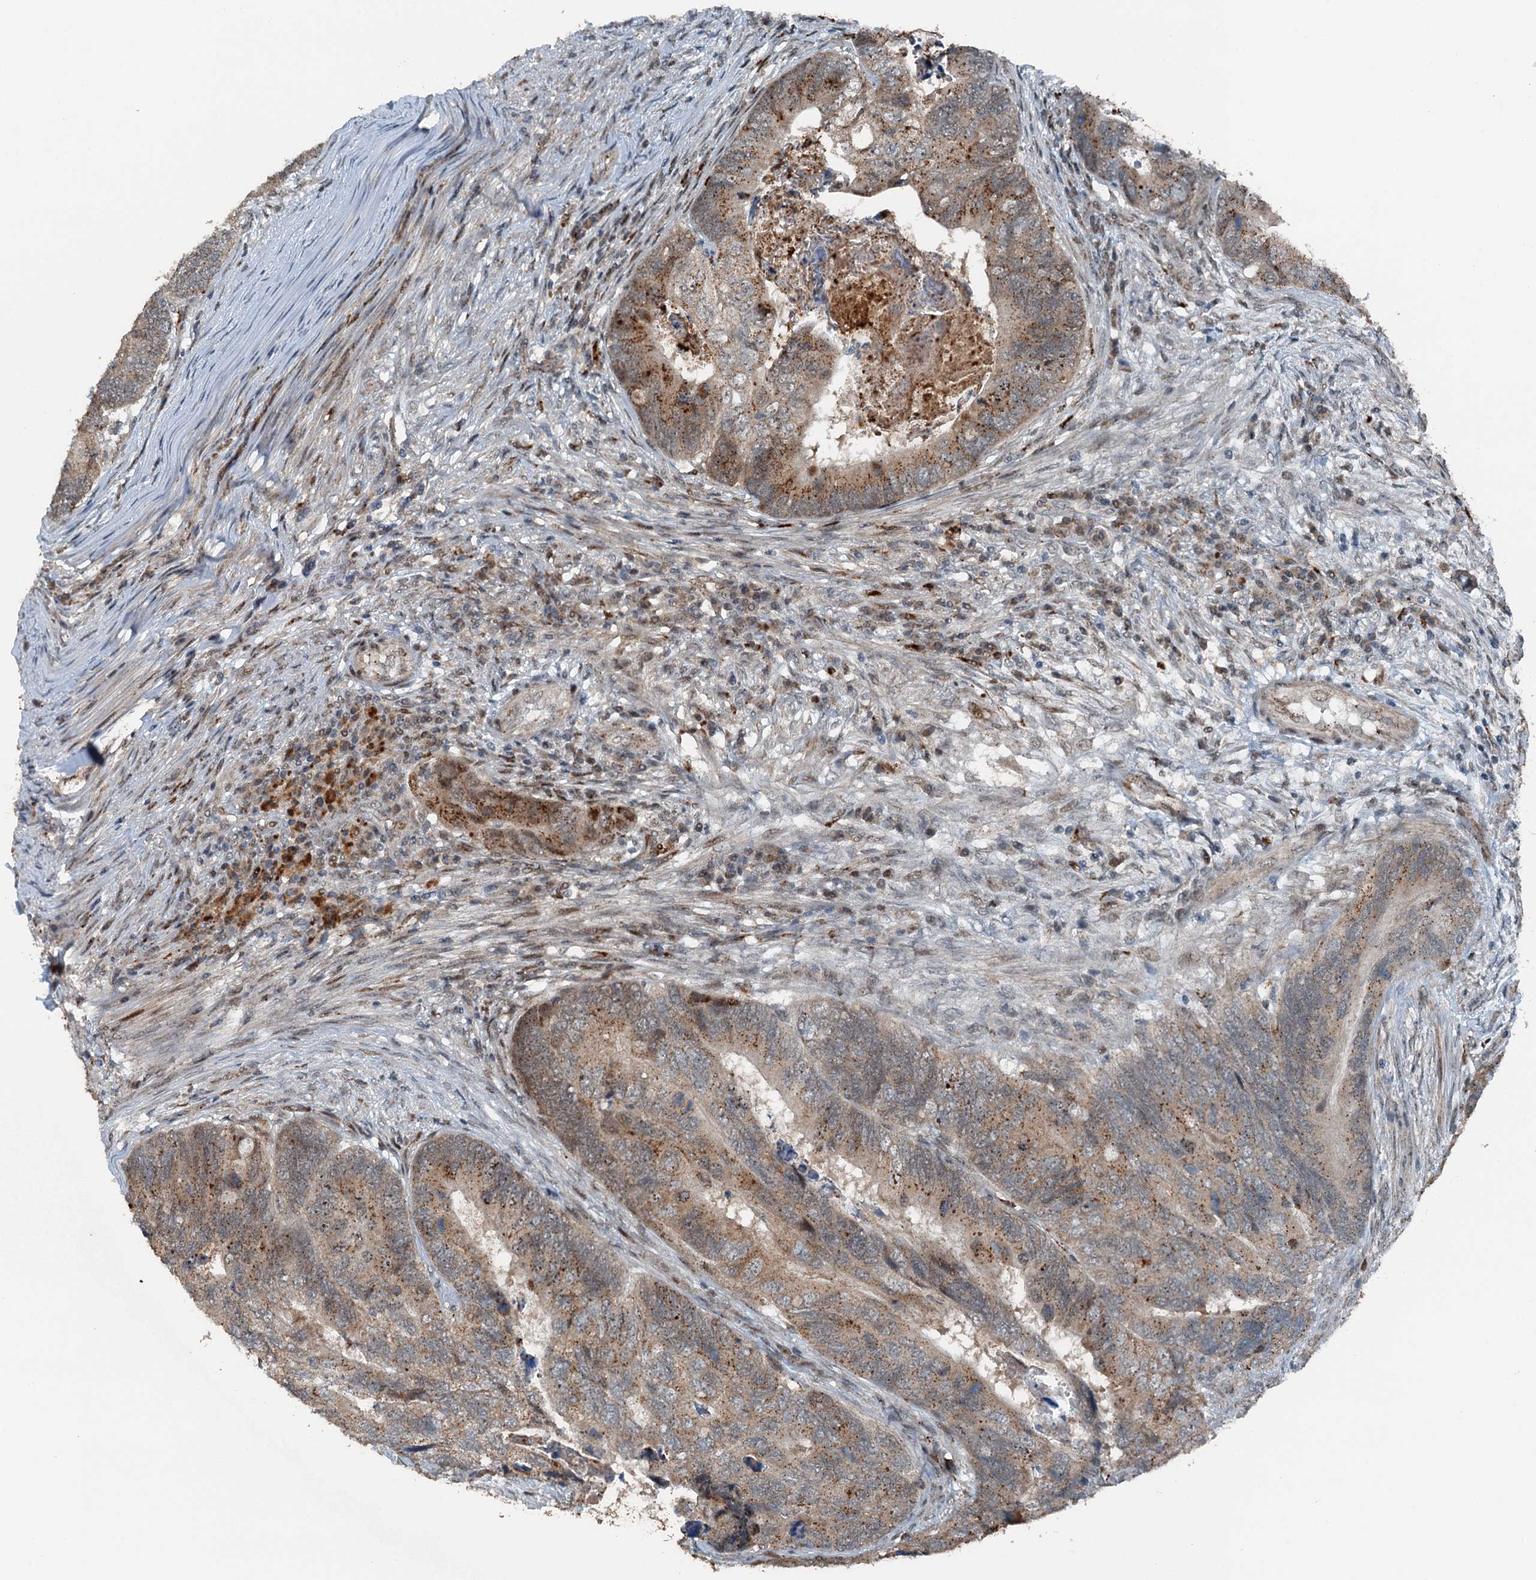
{"staining": {"intensity": "moderate", "quantity": "25%-75%", "location": "cytoplasmic/membranous"}, "tissue": "colorectal cancer", "cell_type": "Tumor cells", "image_type": "cancer", "snomed": [{"axis": "morphology", "description": "Adenocarcinoma, NOS"}, {"axis": "topography", "description": "Colon"}], "caption": "A histopathology image showing moderate cytoplasmic/membranous positivity in approximately 25%-75% of tumor cells in colorectal cancer (adenocarcinoma), as visualized by brown immunohistochemical staining.", "gene": "BMERB1", "patient": {"sex": "female", "age": 67}}